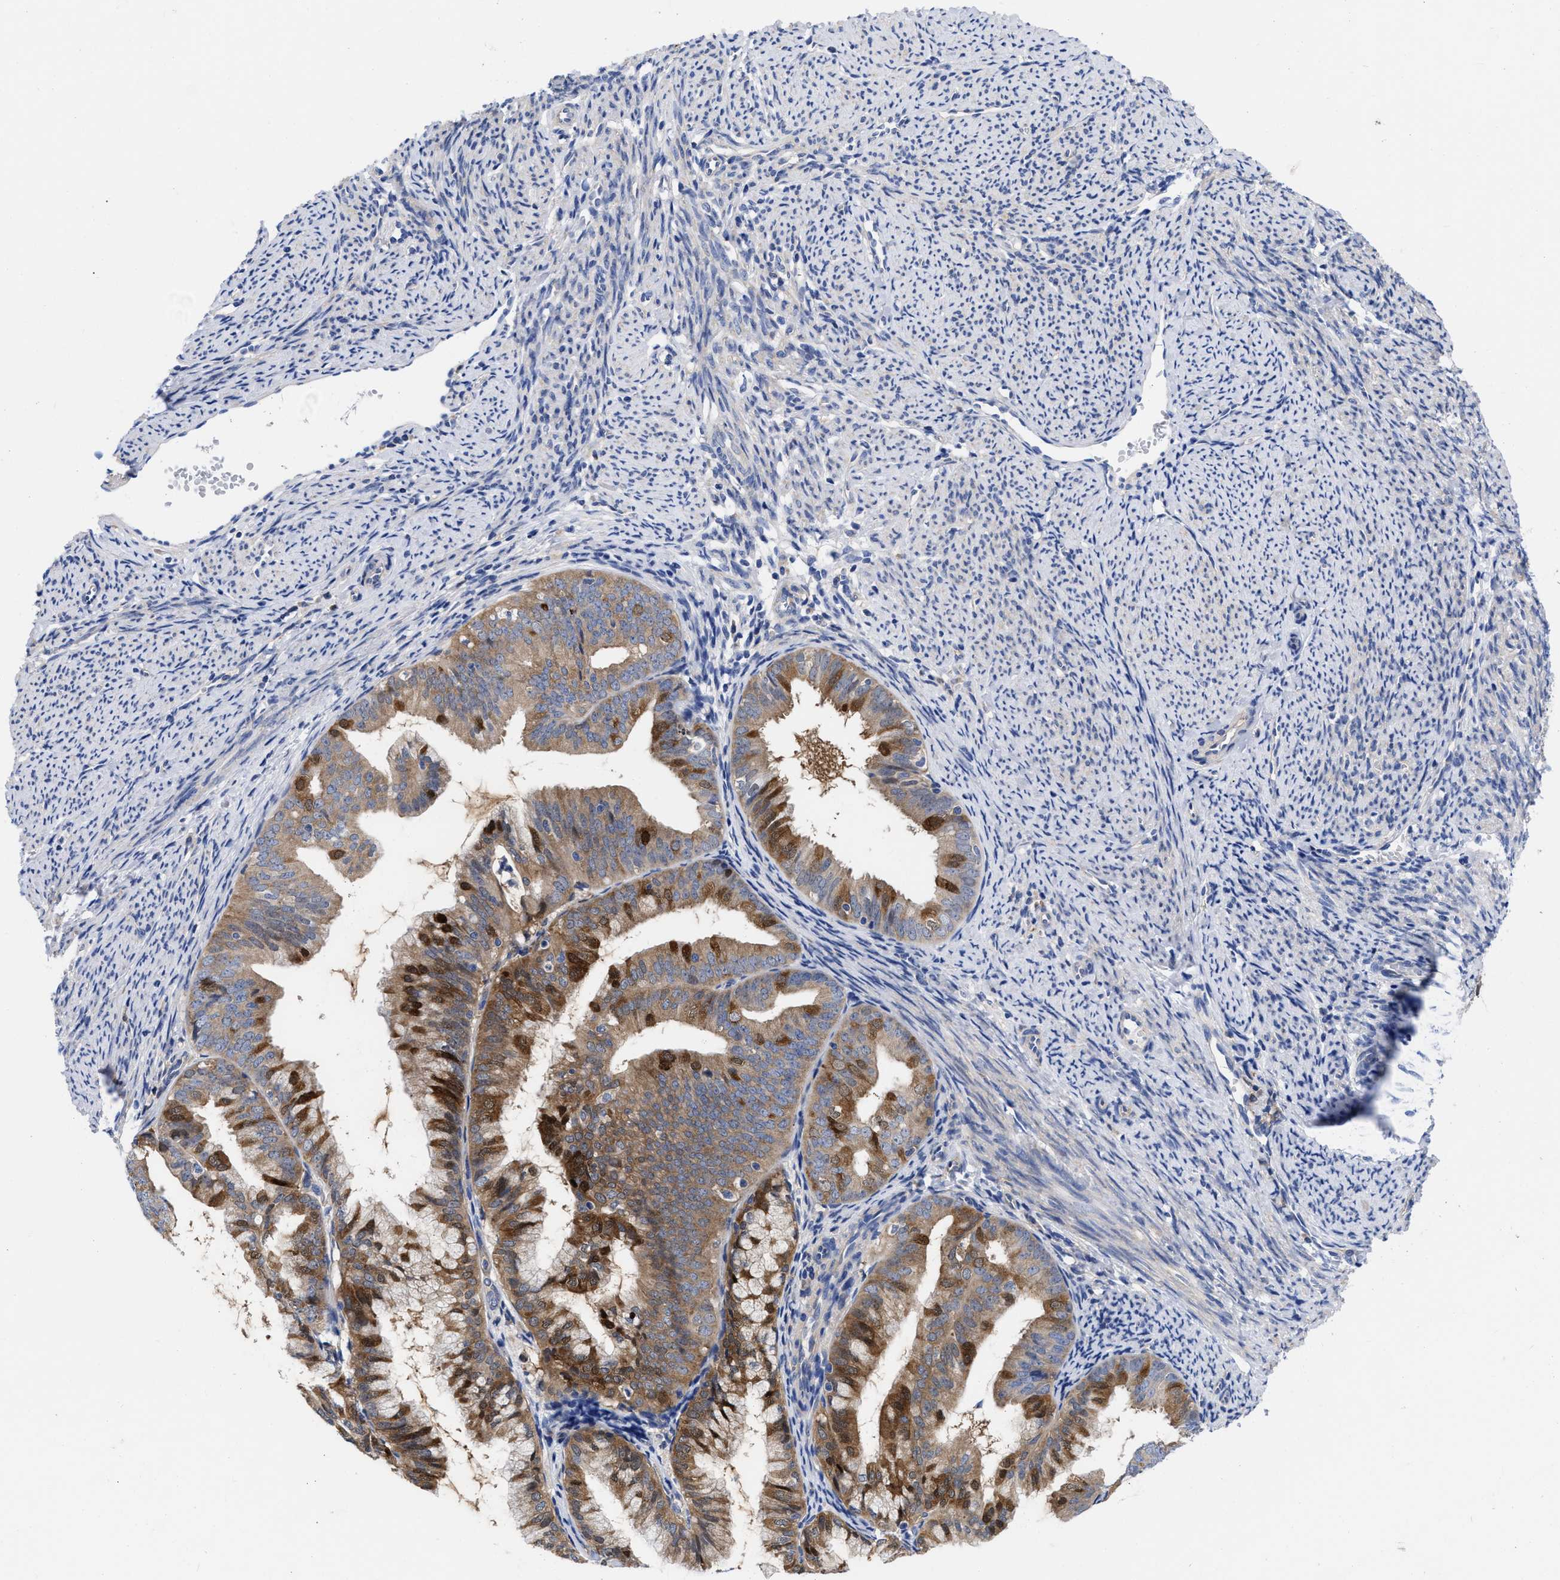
{"staining": {"intensity": "strong", "quantity": ">75%", "location": "cytoplasmic/membranous"}, "tissue": "endometrial cancer", "cell_type": "Tumor cells", "image_type": "cancer", "snomed": [{"axis": "morphology", "description": "Adenocarcinoma, NOS"}, {"axis": "topography", "description": "Endometrium"}], "caption": "This is a micrograph of IHC staining of endometrial cancer, which shows strong expression in the cytoplasmic/membranous of tumor cells.", "gene": "RBKS", "patient": {"sex": "female", "age": 63}}